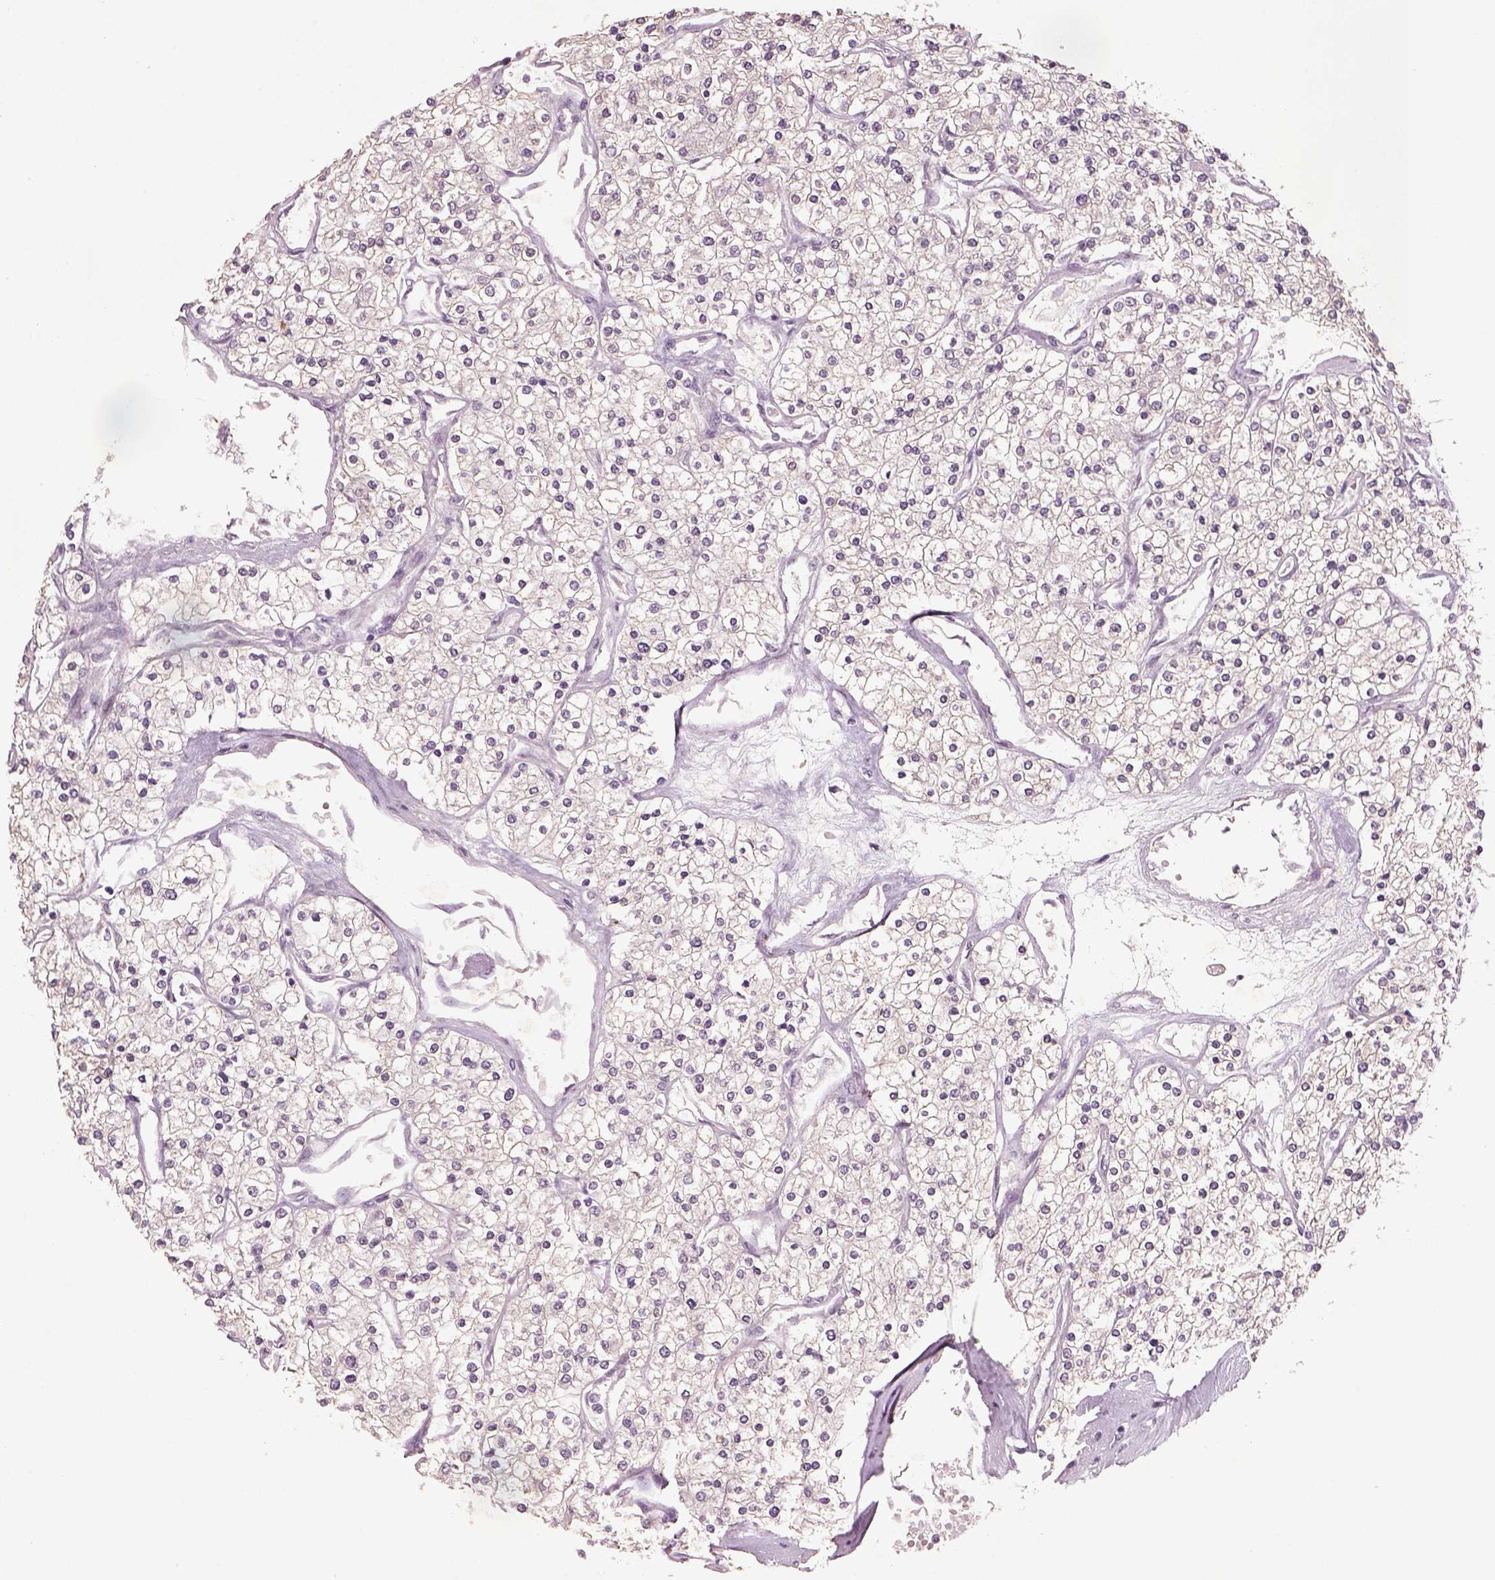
{"staining": {"intensity": "negative", "quantity": "none", "location": "none"}, "tissue": "renal cancer", "cell_type": "Tumor cells", "image_type": "cancer", "snomed": [{"axis": "morphology", "description": "Adenocarcinoma, NOS"}, {"axis": "topography", "description": "Kidney"}], "caption": "High magnification brightfield microscopy of renal cancer stained with DAB (3,3'-diaminobenzidine) (brown) and counterstained with hematoxylin (blue): tumor cells show no significant staining.", "gene": "GDNF", "patient": {"sex": "male", "age": 80}}